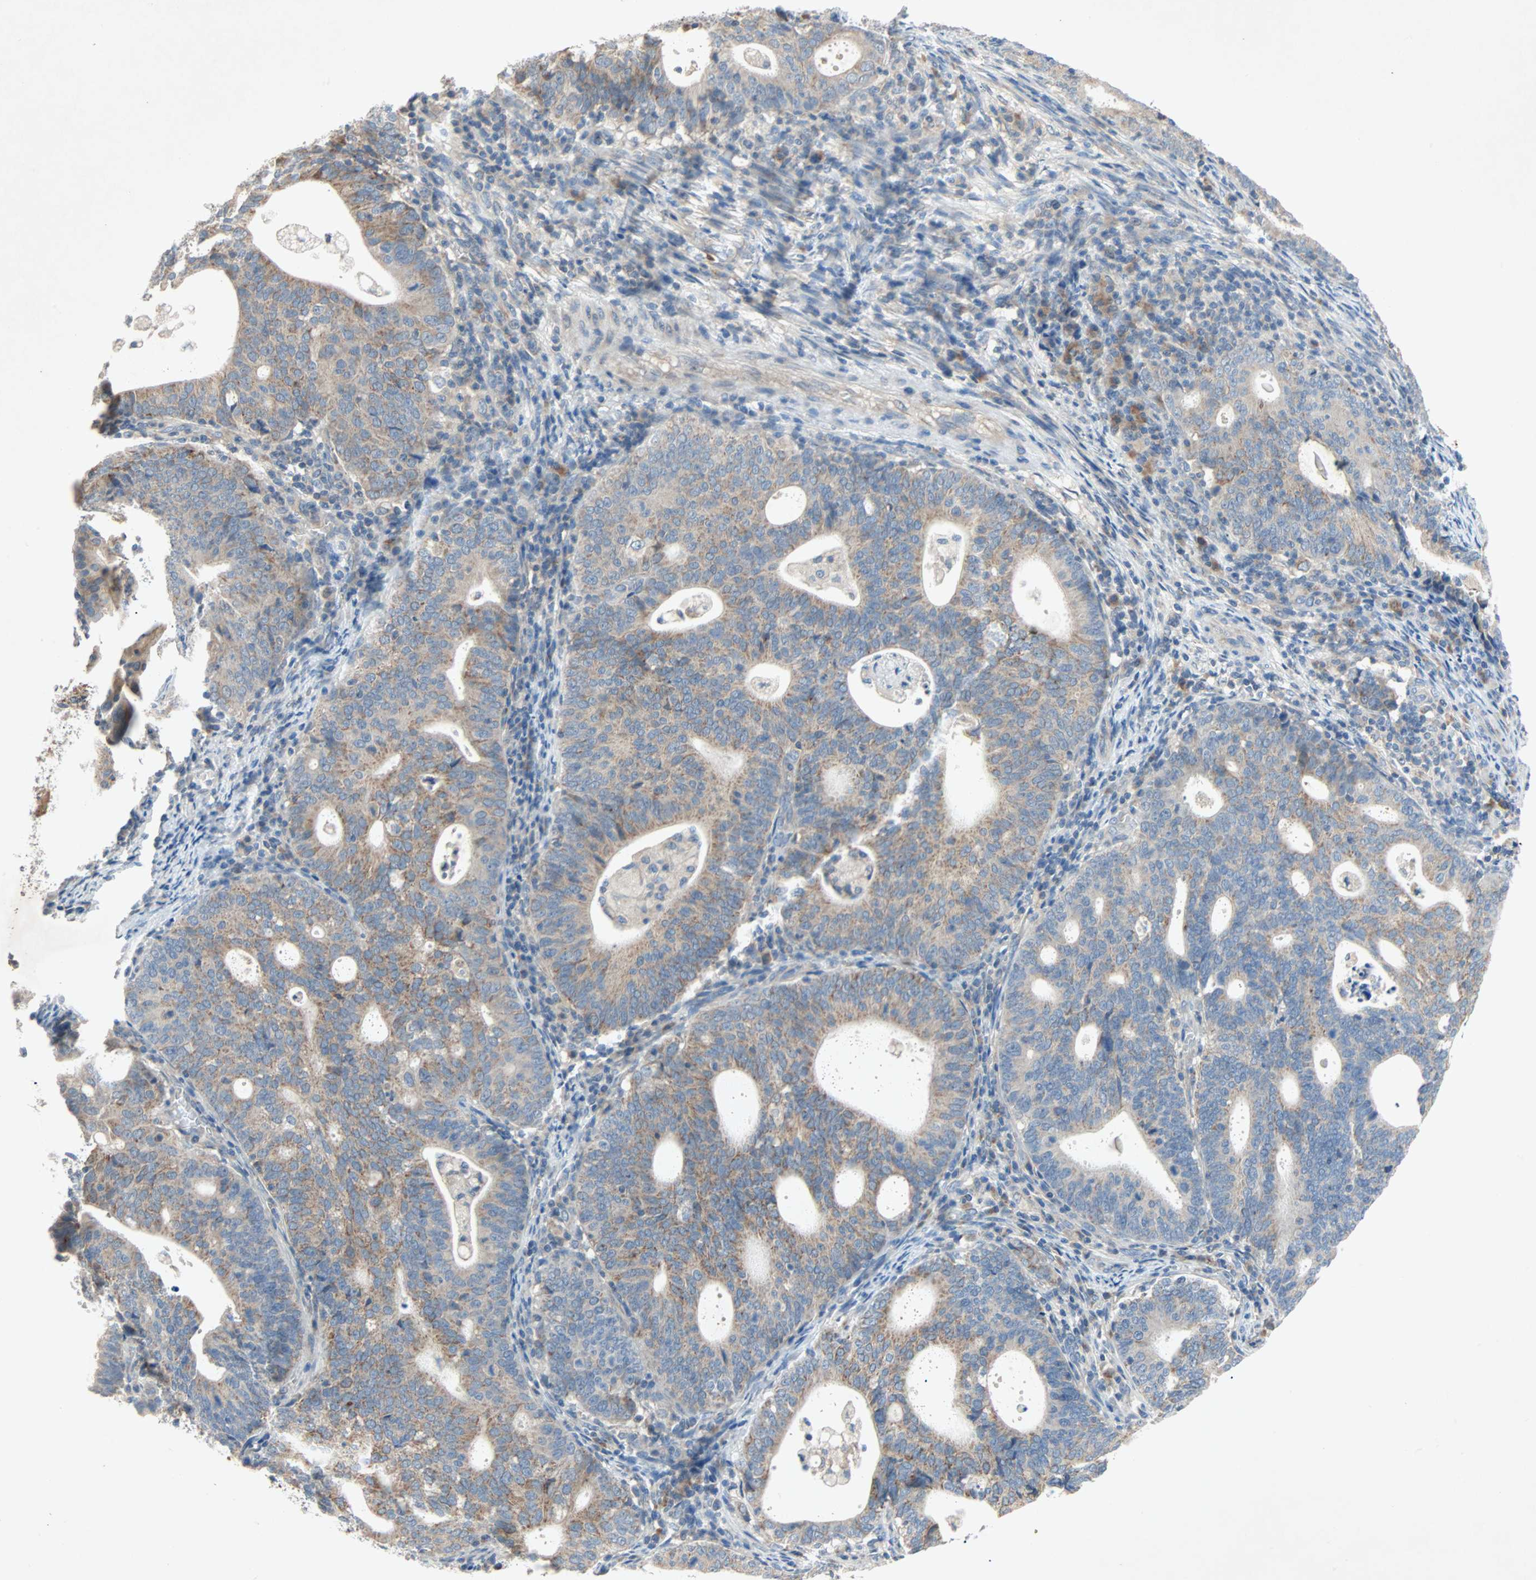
{"staining": {"intensity": "weak", "quantity": ">75%", "location": "cytoplasmic/membranous"}, "tissue": "endometrial cancer", "cell_type": "Tumor cells", "image_type": "cancer", "snomed": [{"axis": "morphology", "description": "Adenocarcinoma, NOS"}, {"axis": "topography", "description": "Uterus"}], "caption": "Immunohistochemistry of human endometrial cancer exhibits low levels of weak cytoplasmic/membranous staining in about >75% of tumor cells. The staining was performed using DAB to visualize the protein expression in brown, while the nuclei were stained in blue with hematoxylin (Magnification: 20x).", "gene": "XYLT1", "patient": {"sex": "female", "age": 83}}